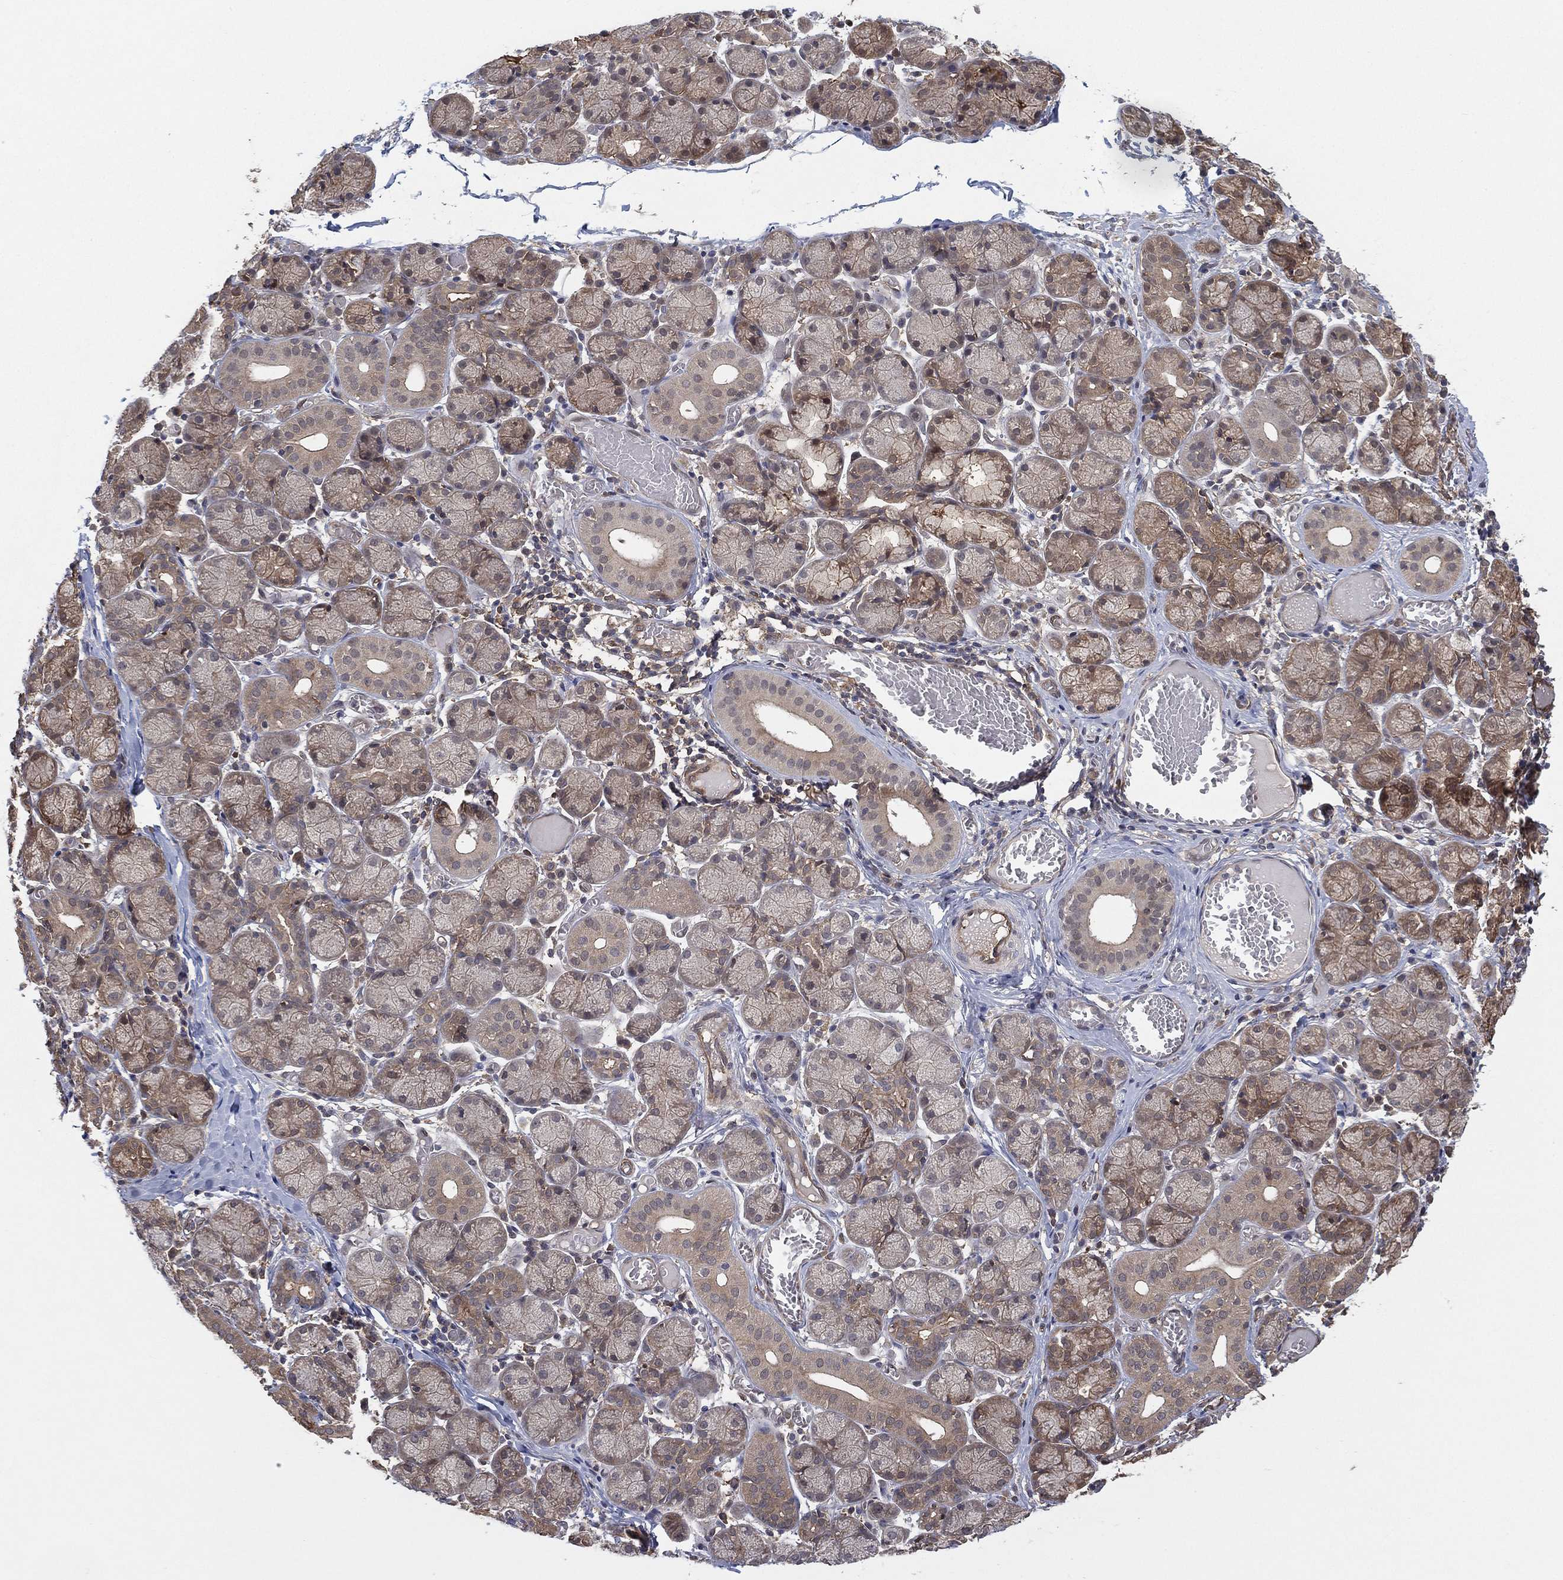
{"staining": {"intensity": "moderate", "quantity": "25%-75%", "location": "cytoplasmic/membranous"}, "tissue": "salivary gland", "cell_type": "Glandular cells", "image_type": "normal", "snomed": [{"axis": "morphology", "description": "Normal tissue, NOS"}, {"axis": "topography", "description": "Salivary gland"}, {"axis": "topography", "description": "Peripheral nerve tissue"}], "caption": "Moderate cytoplasmic/membranous protein expression is identified in approximately 25%-75% of glandular cells in salivary gland. Using DAB (brown) and hematoxylin (blue) stains, captured at high magnification using brightfield microscopy.", "gene": "PSMG4", "patient": {"sex": "female", "age": 24}}